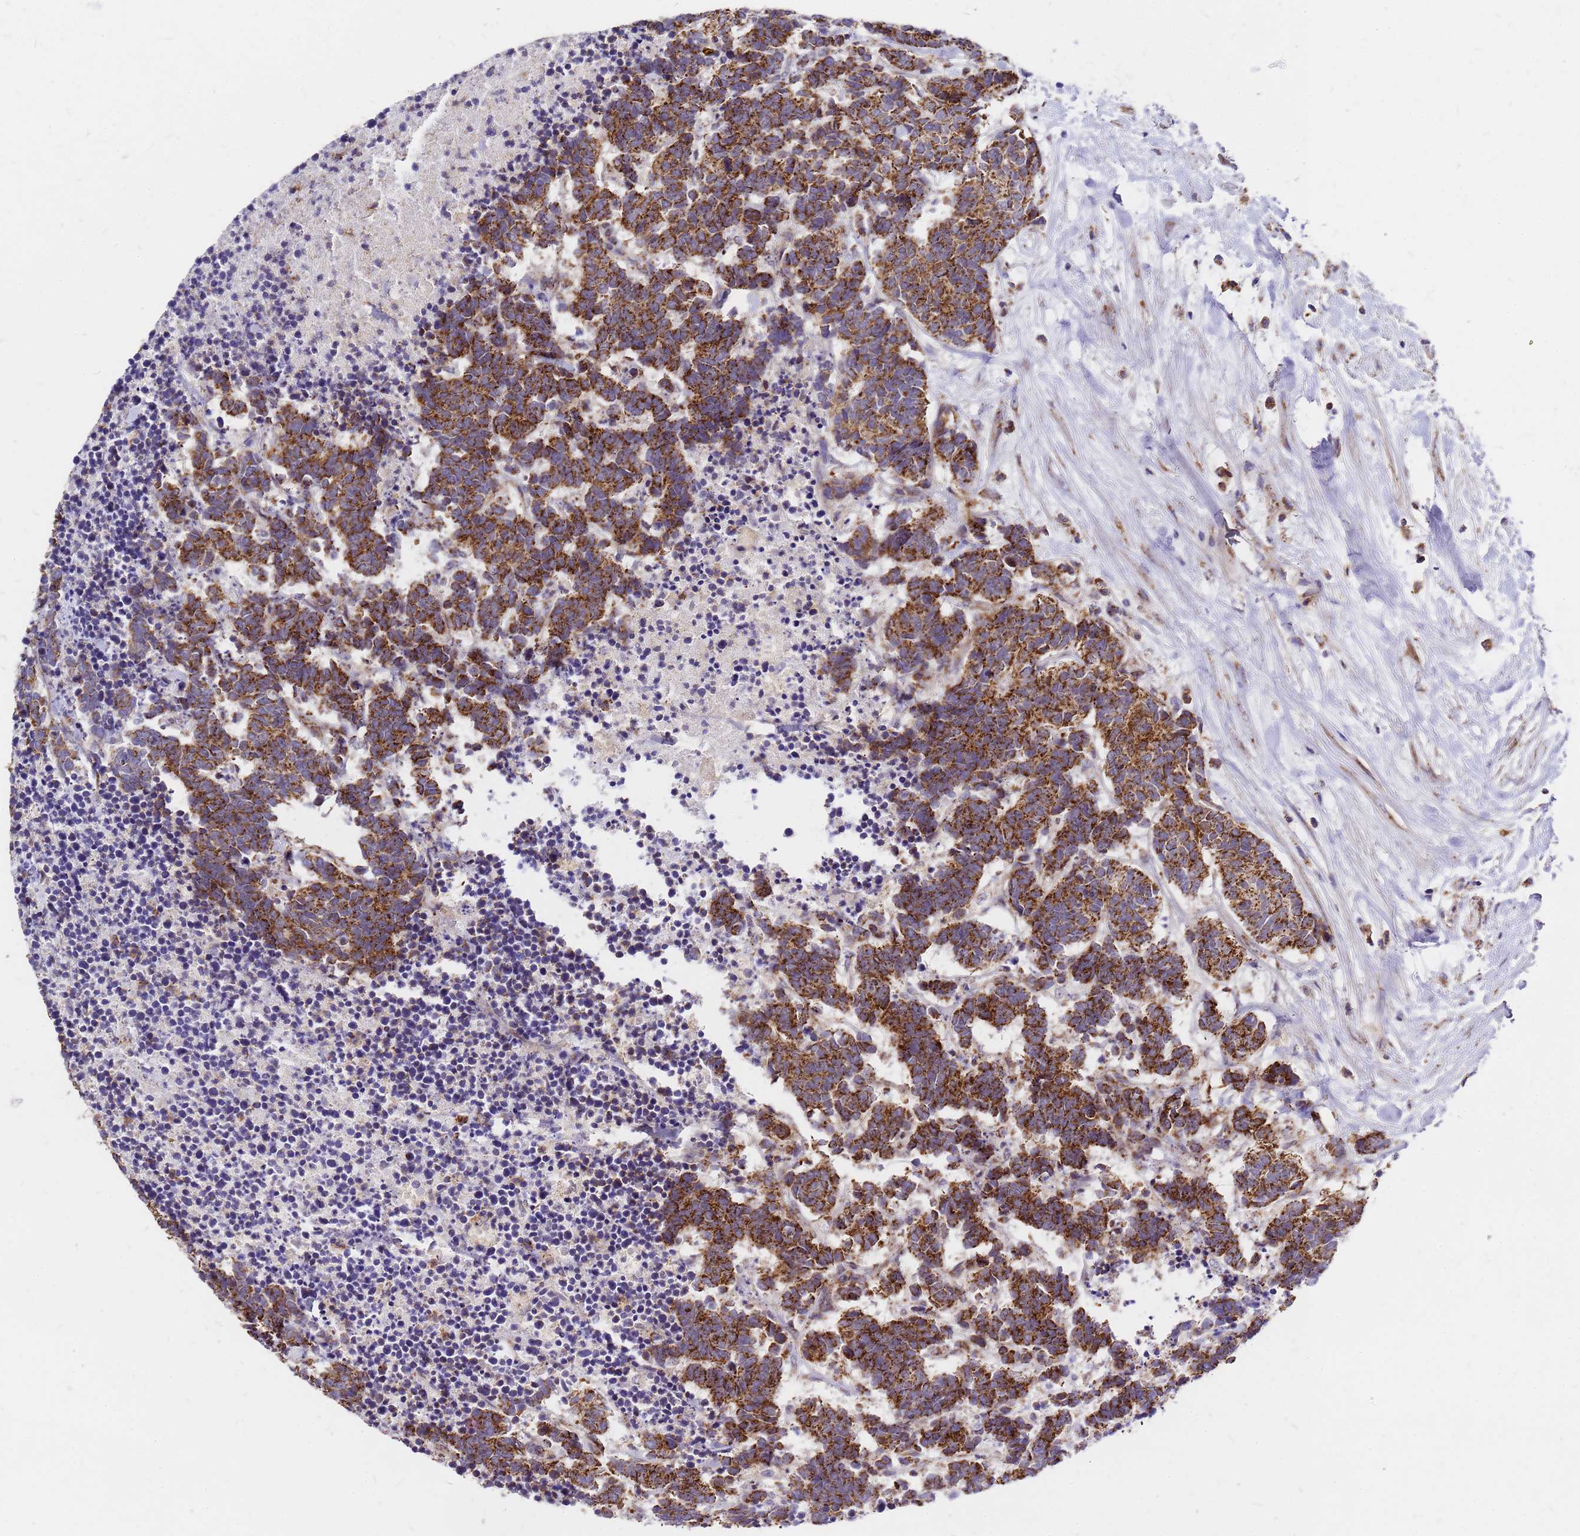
{"staining": {"intensity": "strong", "quantity": ">75%", "location": "cytoplasmic/membranous"}, "tissue": "carcinoid", "cell_type": "Tumor cells", "image_type": "cancer", "snomed": [{"axis": "morphology", "description": "Carcinoma, NOS"}, {"axis": "morphology", "description": "Carcinoid, malignant, NOS"}, {"axis": "topography", "description": "Urinary bladder"}], "caption": "Tumor cells display high levels of strong cytoplasmic/membranous expression in approximately >75% of cells in malignant carcinoid.", "gene": "MRPS26", "patient": {"sex": "male", "age": 57}}